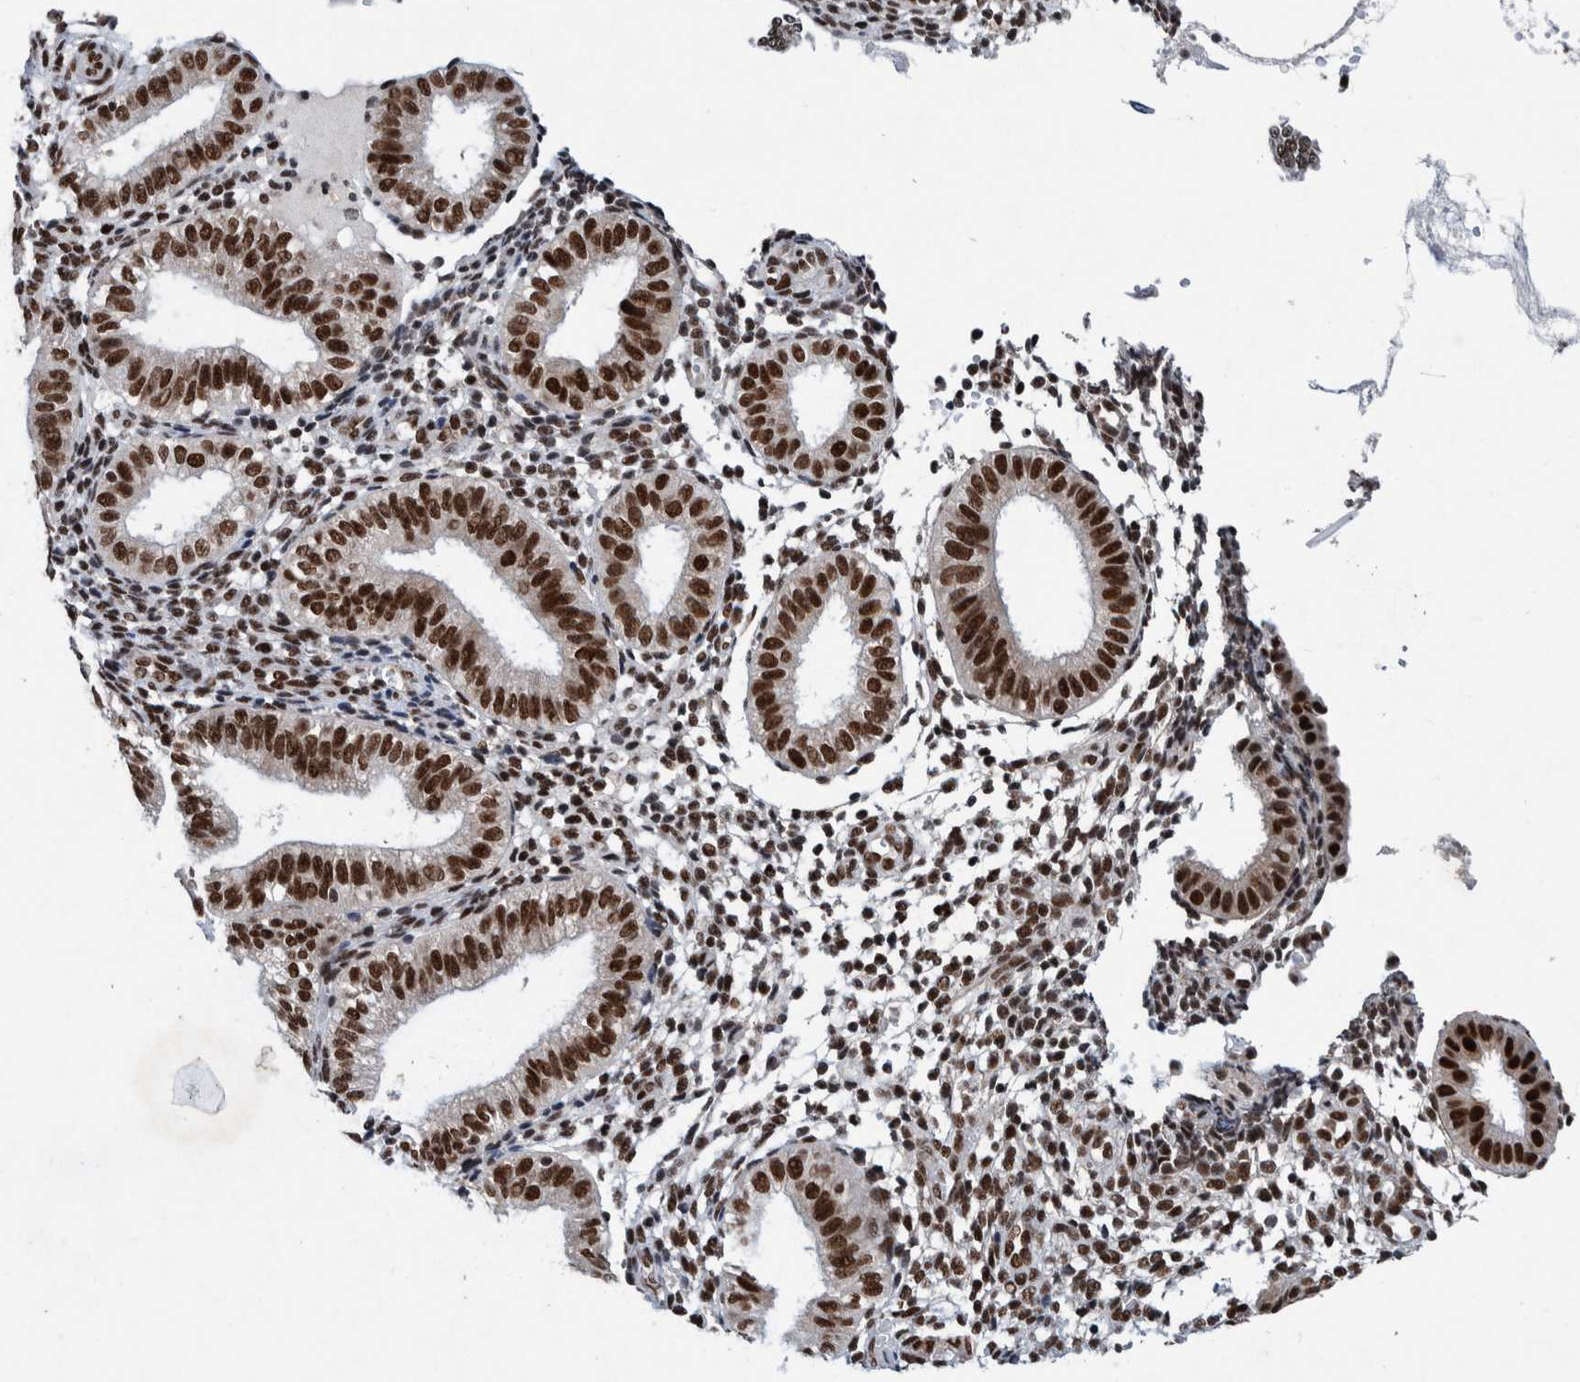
{"staining": {"intensity": "moderate", "quantity": ">75%", "location": "nuclear"}, "tissue": "endometrium", "cell_type": "Cells in endometrial stroma", "image_type": "normal", "snomed": [{"axis": "morphology", "description": "Normal tissue, NOS"}, {"axis": "topography", "description": "Endometrium"}], "caption": "Cells in endometrial stroma exhibit moderate nuclear staining in about >75% of cells in unremarkable endometrium.", "gene": "TAF10", "patient": {"sex": "female", "age": 39}}